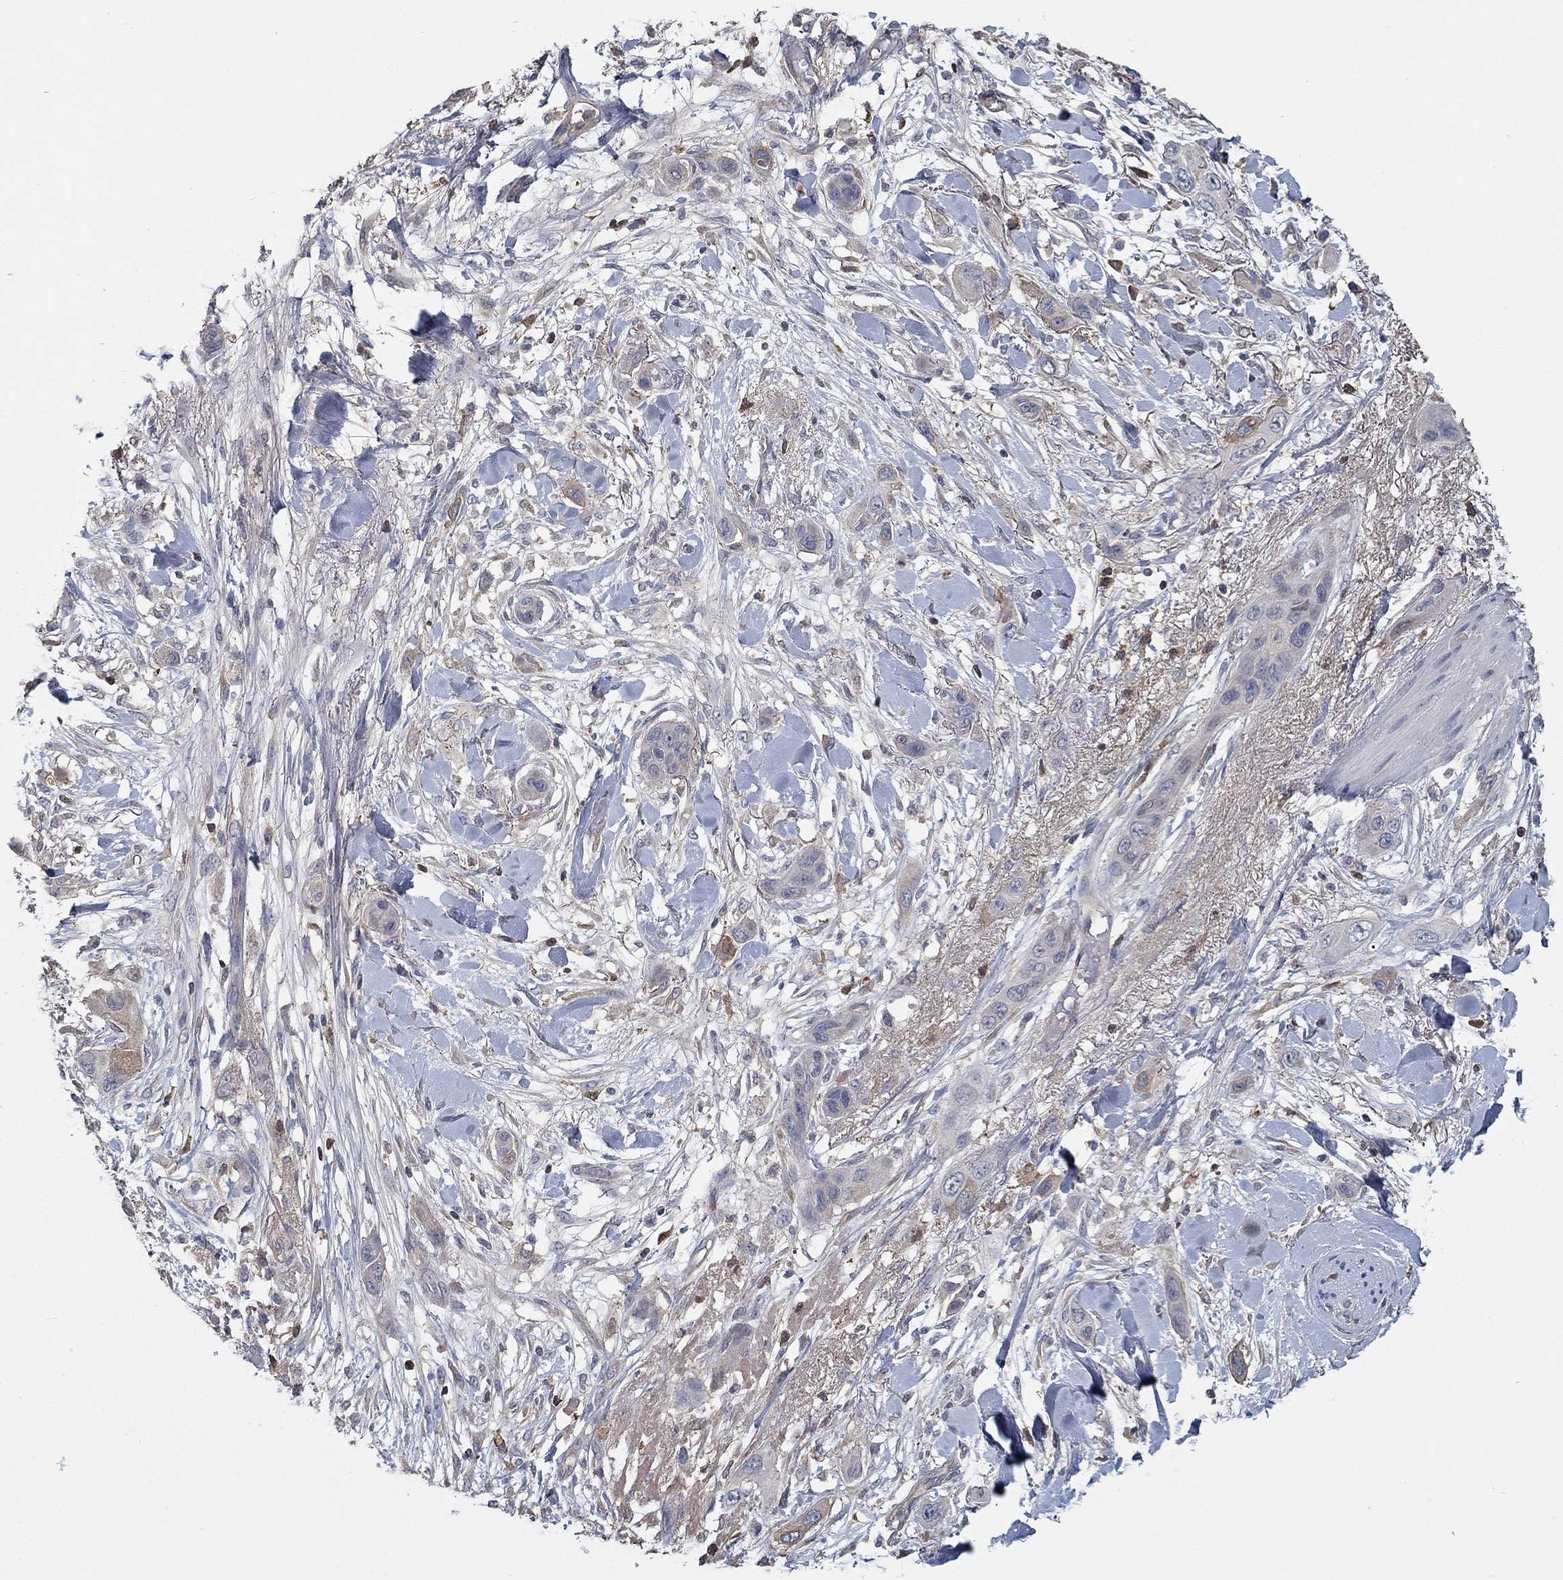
{"staining": {"intensity": "negative", "quantity": "none", "location": "none"}, "tissue": "skin cancer", "cell_type": "Tumor cells", "image_type": "cancer", "snomed": [{"axis": "morphology", "description": "Squamous cell carcinoma, NOS"}, {"axis": "topography", "description": "Skin"}], "caption": "Immunohistochemical staining of human skin squamous cell carcinoma demonstrates no significant positivity in tumor cells.", "gene": "IL10", "patient": {"sex": "male", "age": 79}}